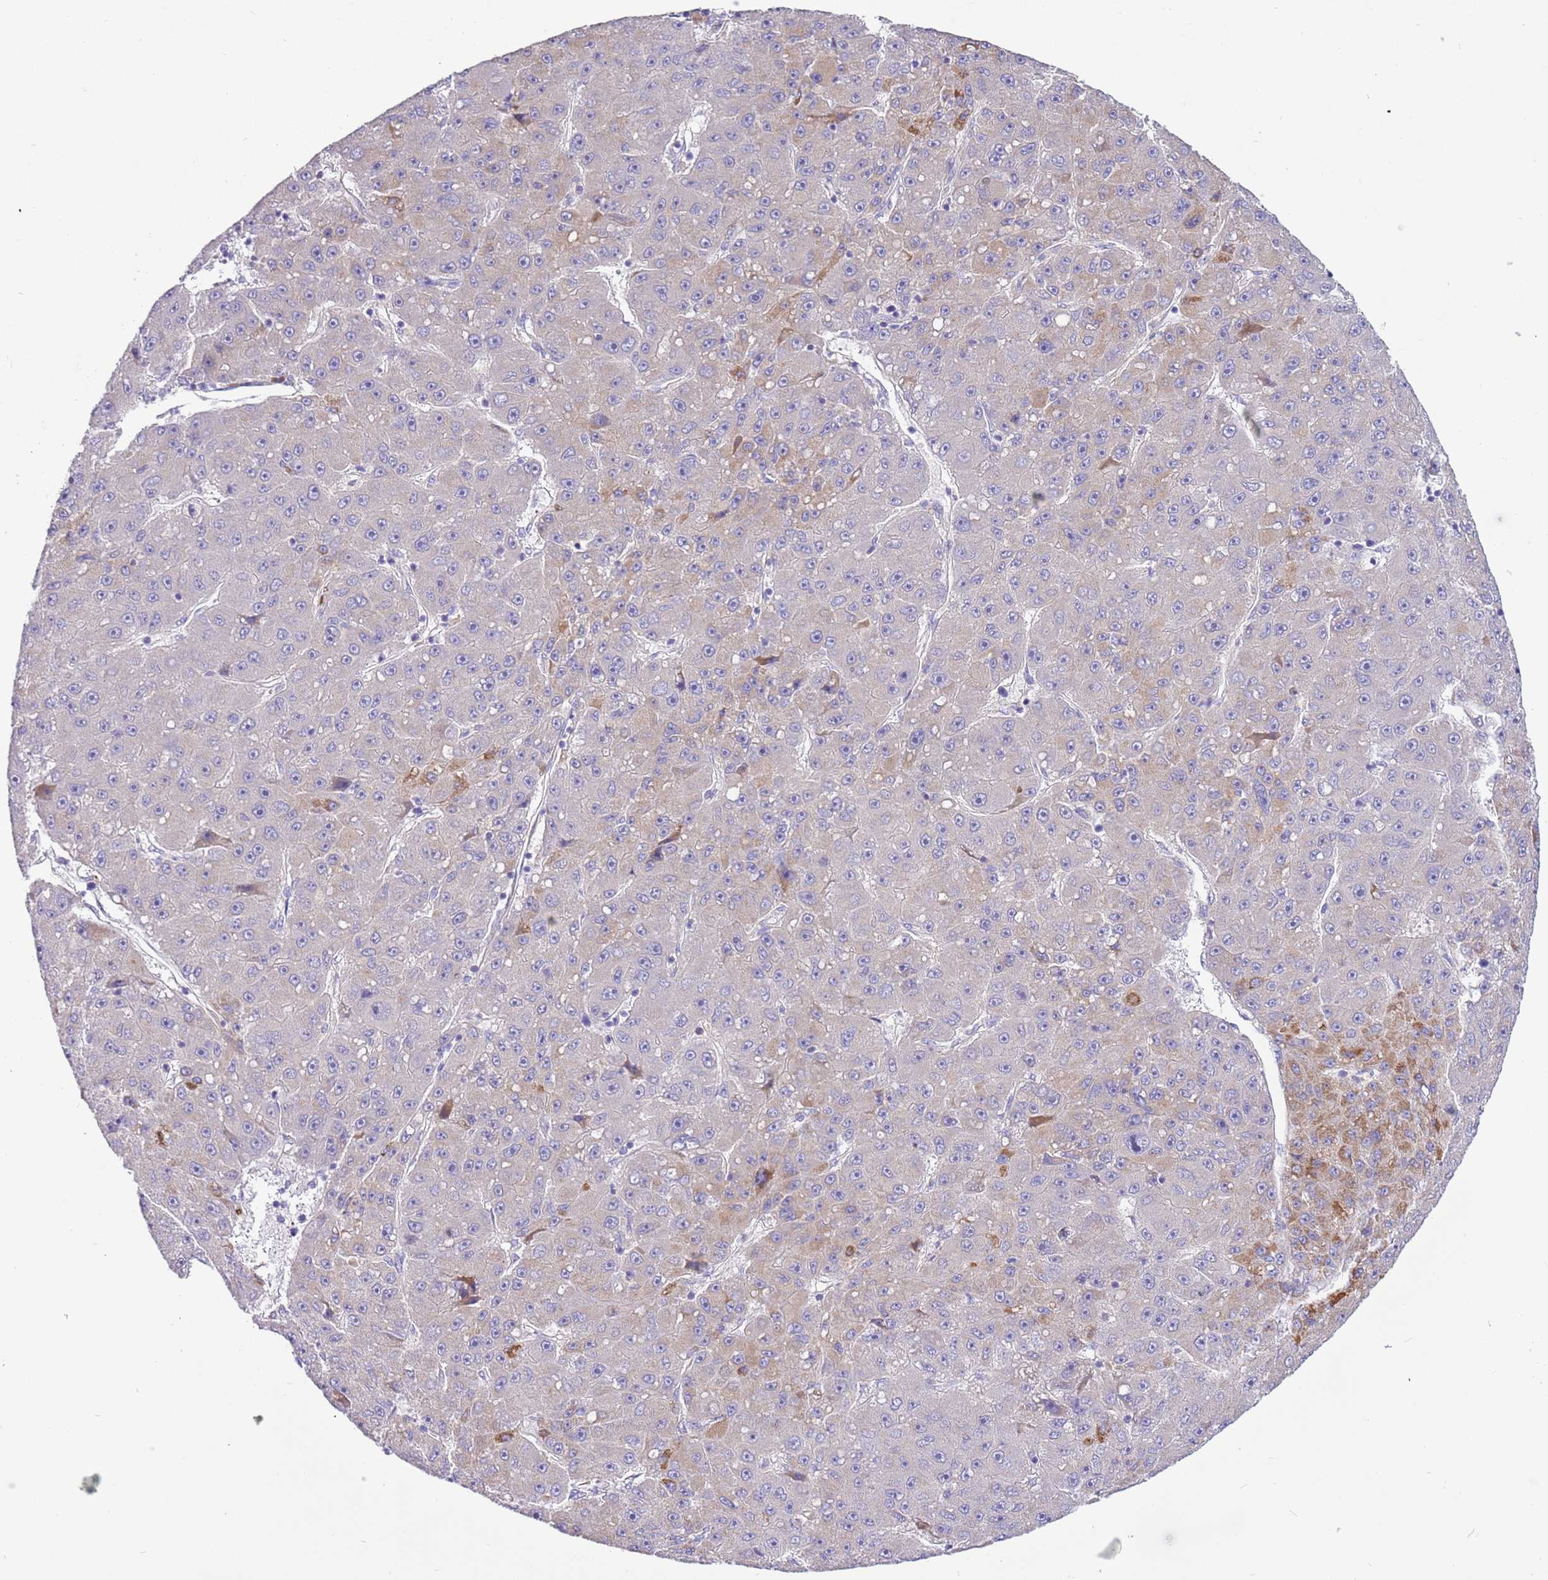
{"staining": {"intensity": "moderate", "quantity": "25%-75%", "location": "cytoplasmic/membranous"}, "tissue": "liver cancer", "cell_type": "Tumor cells", "image_type": "cancer", "snomed": [{"axis": "morphology", "description": "Carcinoma, Hepatocellular, NOS"}, {"axis": "topography", "description": "Liver"}], "caption": "Liver cancer stained with a protein marker displays moderate staining in tumor cells.", "gene": "SERINC3", "patient": {"sex": "male", "age": 67}}